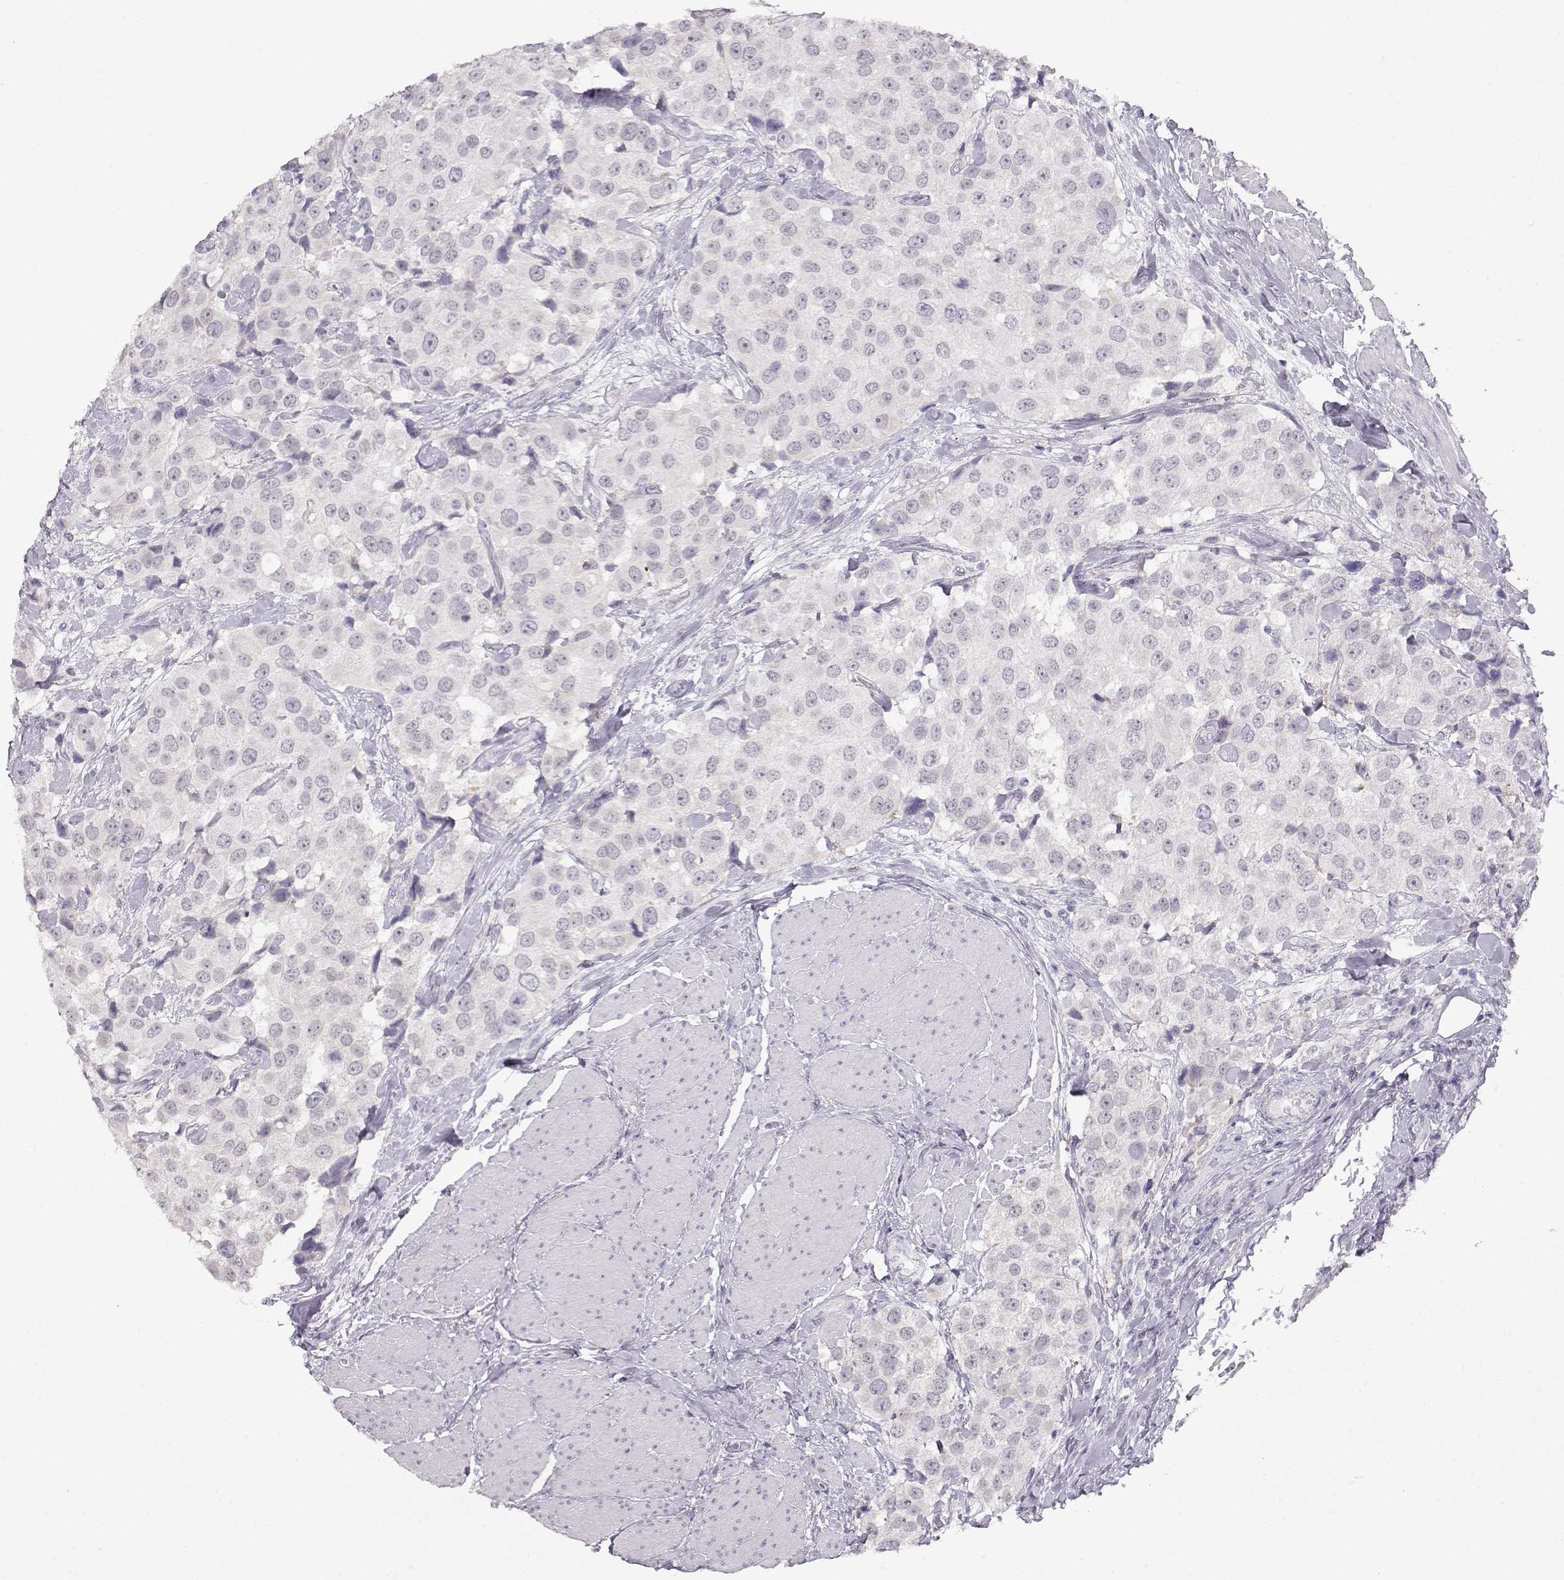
{"staining": {"intensity": "negative", "quantity": "none", "location": "none"}, "tissue": "urothelial cancer", "cell_type": "Tumor cells", "image_type": "cancer", "snomed": [{"axis": "morphology", "description": "Urothelial carcinoma, High grade"}, {"axis": "topography", "description": "Urinary bladder"}], "caption": "DAB (3,3'-diaminobenzidine) immunohistochemical staining of human urothelial cancer exhibits no significant positivity in tumor cells. (IHC, brightfield microscopy, high magnification).", "gene": "IMPG1", "patient": {"sex": "female", "age": 64}}